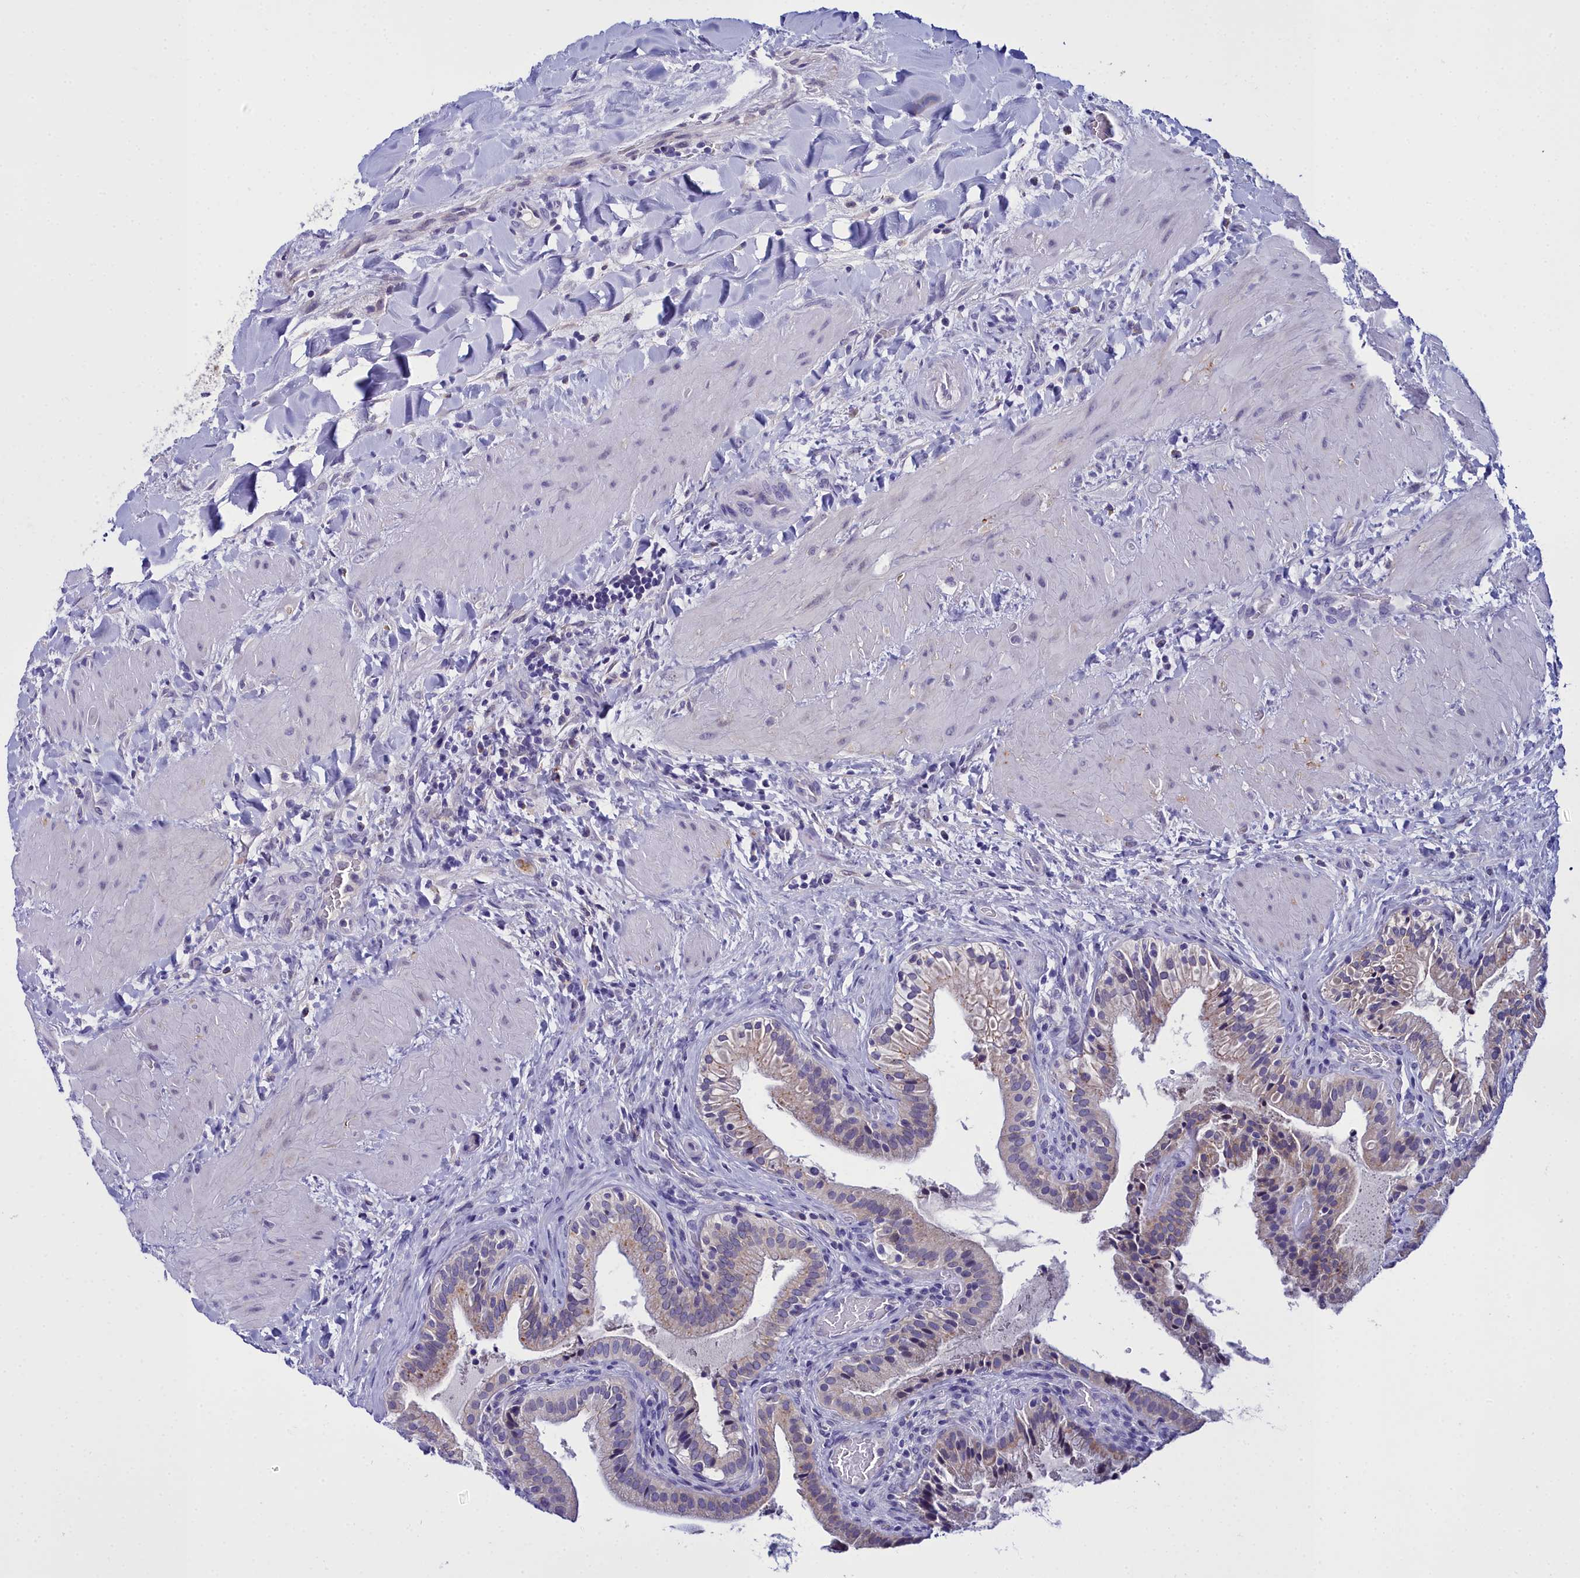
{"staining": {"intensity": "moderate", "quantity": "25%-75%", "location": "cytoplasmic/membranous"}, "tissue": "gallbladder", "cell_type": "Glandular cells", "image_type": "normal", "snomed": [{"axis": "morphology", "description": "Normal tissue, NOS"}, {"axis": "topography", "description": "Gallbladder"}], "caption": "Immunohistochemistry photomicrograph of unremarkable gallbladder: gallbladder stained using IHC displays medium levels of moderate protein expression localized specifically in the cytoplasmic/membranous of glandular cells, appearing as a cytoplasmic/membranous brown color.", "gene": "ELAPOR2", "patient": {"sex": "male", "age": 24}}